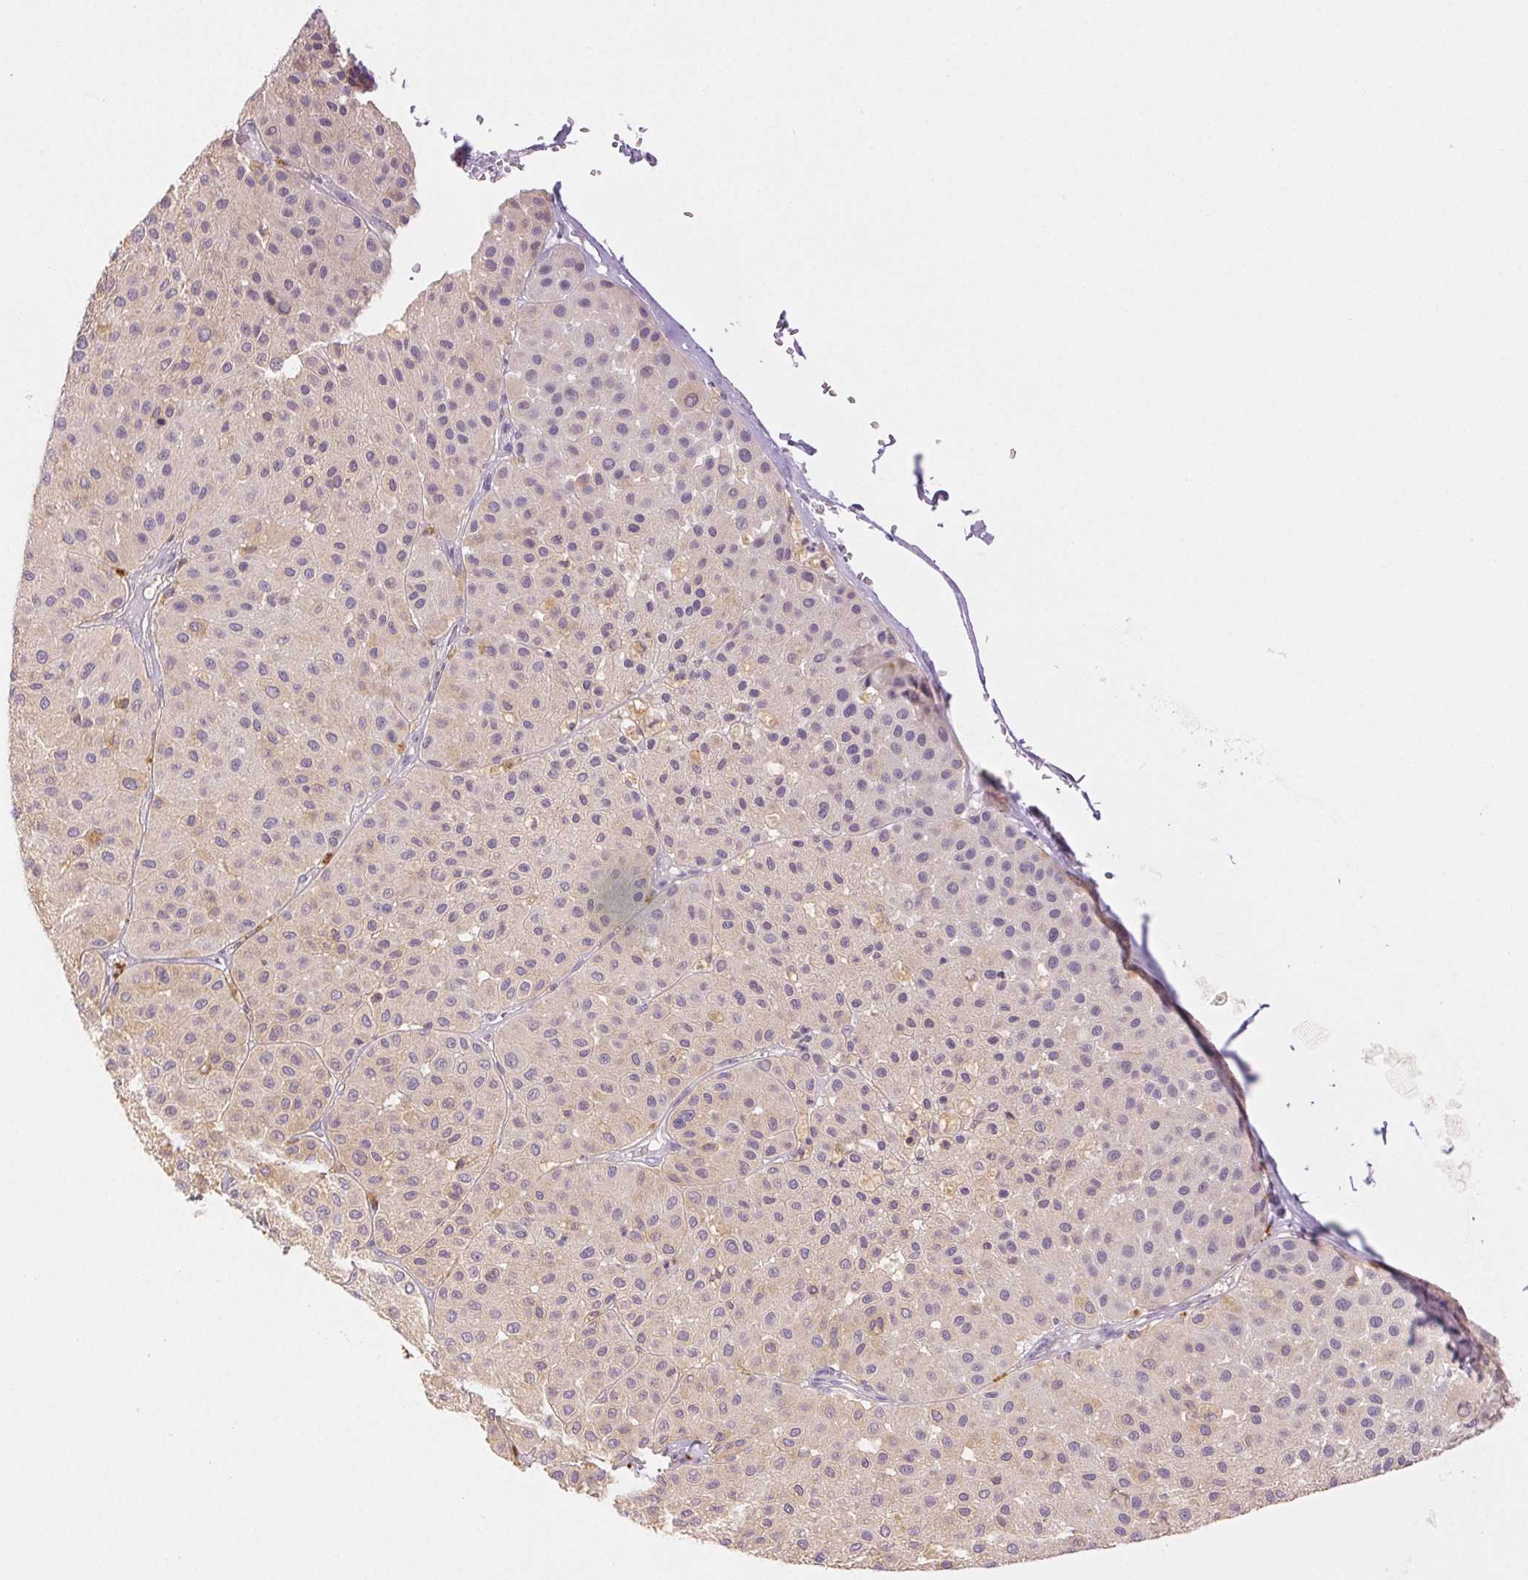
{"staining": {"intensity": "weak", "quantity": "<25%", "location": "cytoplasmic/membranous"}, "tissue": "melanoma", "cell_type": "Tumor cells", "image_type": "cancer", "snomed": [{"axis": "morphology", "description": "Malignant melanoma, Metastatic site"}, {"axis": "topography", "description": "Smooth muscle"}], "caption": "Tumor cells are negative for protein expression in human melanoma. (DAB (3,3'-diaminobenzidine) immunohistochemistry (IHC) visualized using brightfield microscopy, high magnification).", "gene": "SLC5A2", "patient": {"sex": "male", "age": 41}}